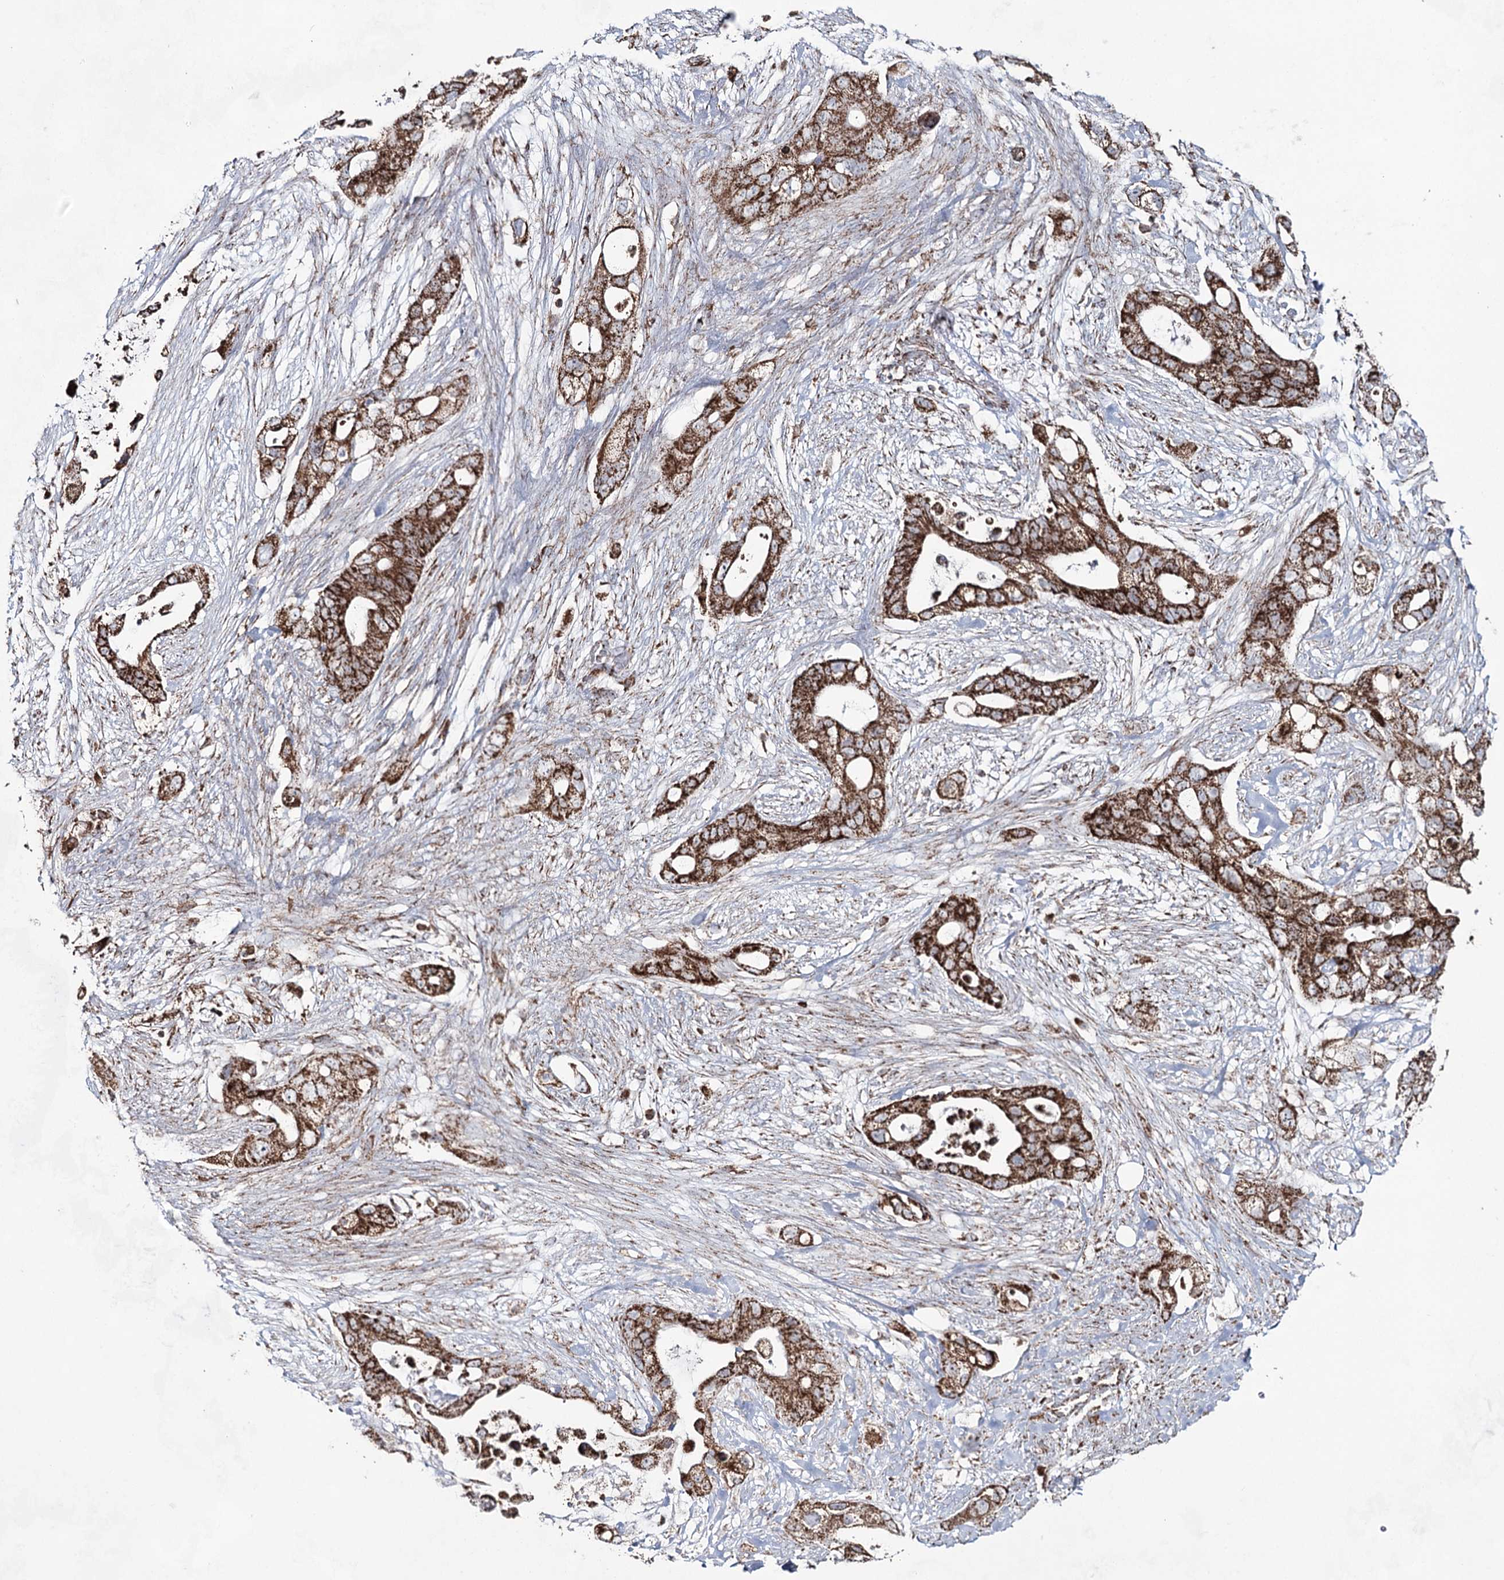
{"staining": {"intensity": "strong", "quantity": ">75%", "location": "cytoplasmic/membranous"}, "tissue": "pancreatic cancer", "cell_type": "Tumor cells", "image_type": "cancer", "snomed": [{"axis": "morphology", "description": "Adenocarcinoma, NOS"}, {"axis": "topography", "description": "Pancreas"}], "caption": "The image reveals immunohistochemical staining of pancreatic adenocarcinoma. There is strong cytoplasmic/membranous positivity is identified in about >75% of tumor cells. (IHC, brightfield microscopy, high magnification).", "gene": "CWF19L1", "patient": {"sex": "male", "age": 53}}